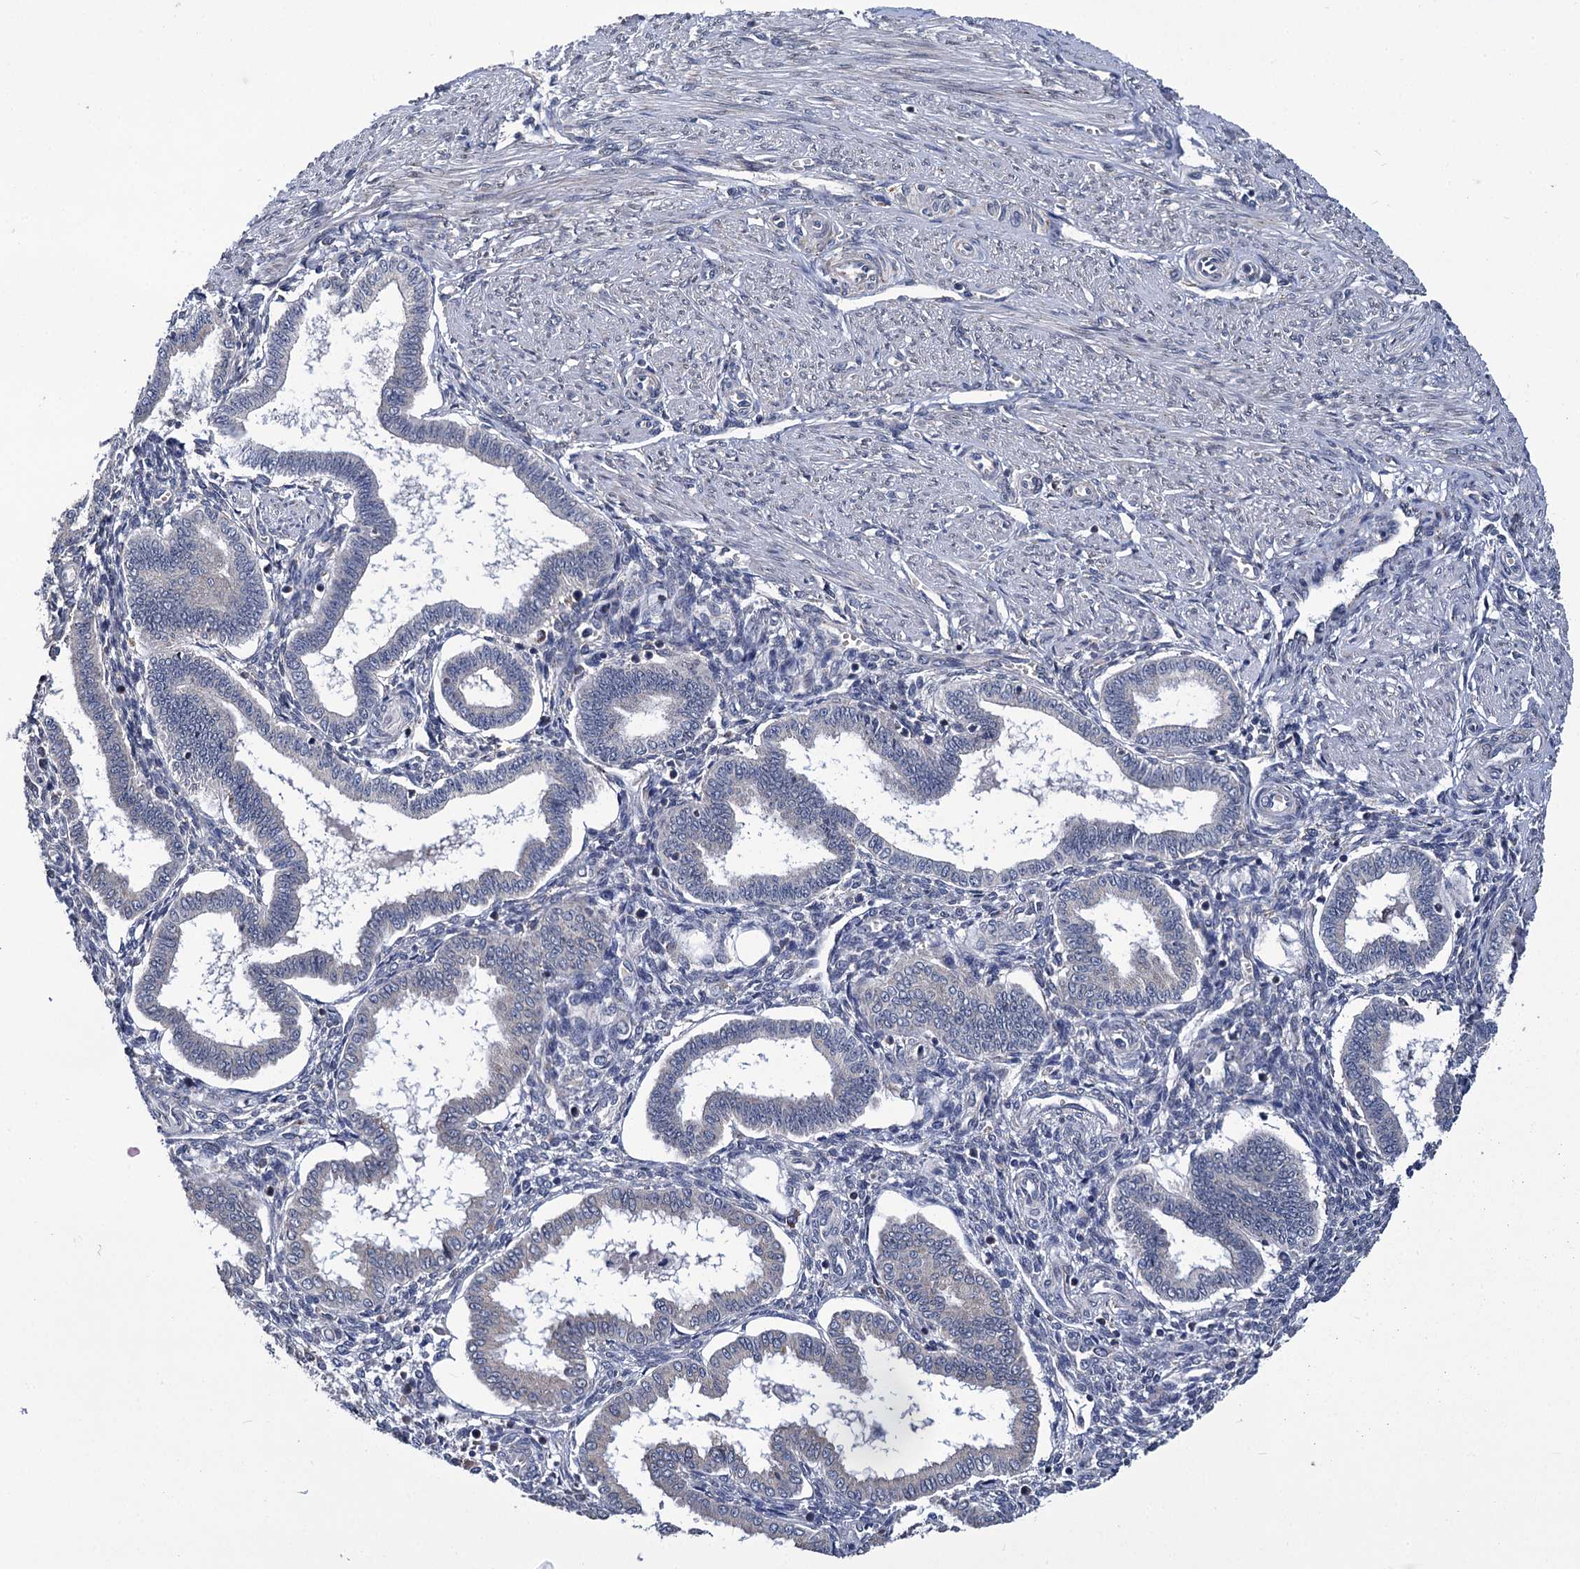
{"staining": {"intensity": "negative", "quantity": "none", "location": "none"}, "tissue": "endometrium", "cell_type": "Cells in endometrial stroma", "image_type": "normal", "snomed": [{"axis": "morphology", "description": "Normal tissue, NOS"}, {"axis": "topography", "description": "Endometrium"}], "caption": "Protein analysis of unremarkable endometrium demonstrates no significant staining in cells in endometrial stroma.", "gene": "SUPV3L1", "patient": {"sex": "female", "age": 25}}